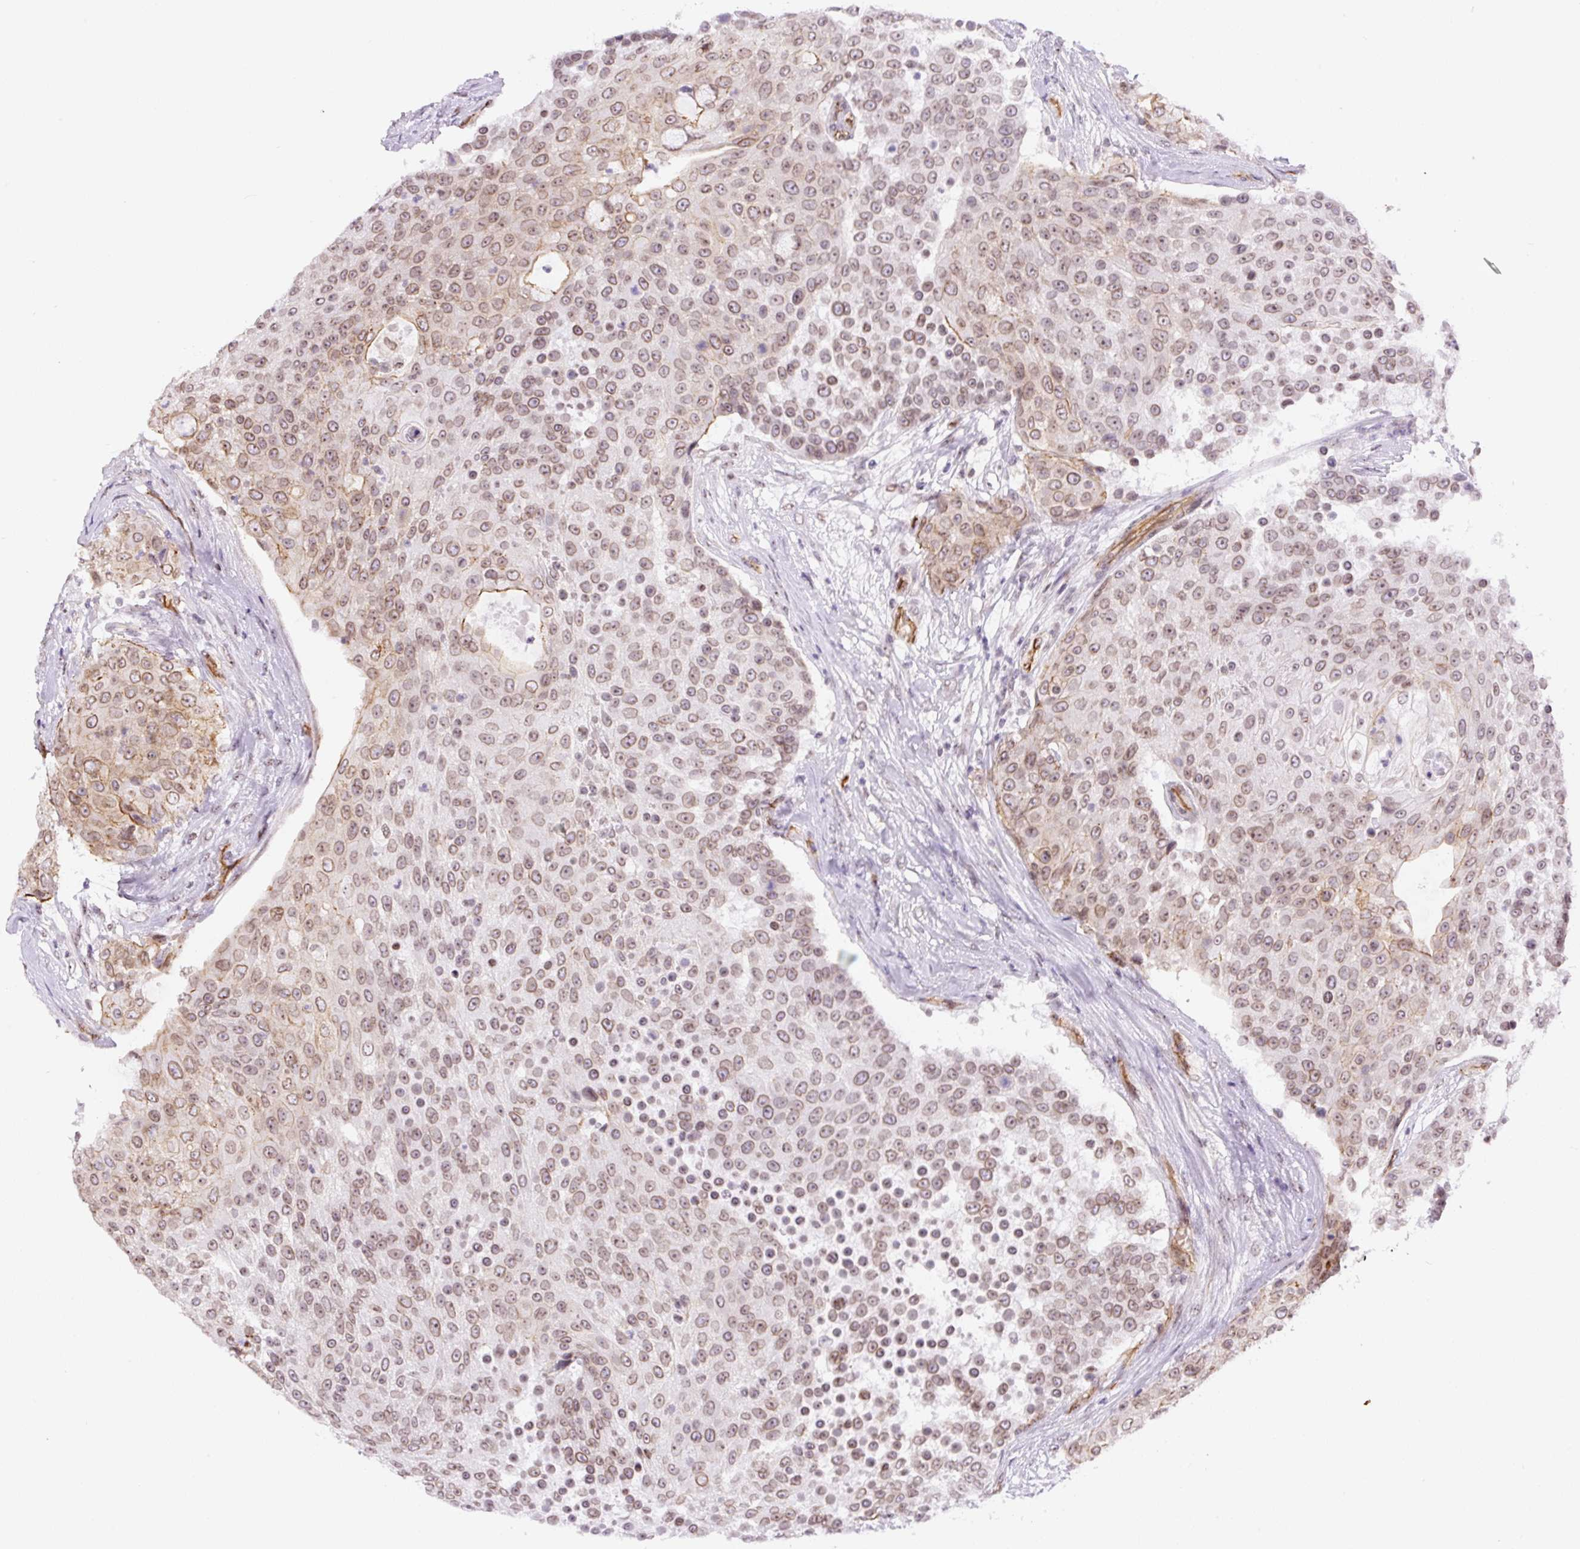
{"staining": {"intensity": "weak", "quantity": ">75%", "location": "nuclear"}, "tissue": "urothelial cancer", "cell_type": "Tumor cells", "image_type": "cancer", "snomed": [{"axis": "morphology", "description": "Urothelial carcinoma, High grade"}, {"axis": "topography", "description": "Urinary bladder"}], "caption": "Immunohistochemistry (IHC) histopathology image of neoplastic tissue: human urothelial cancer stained using IHC displays low levels of weak protein expression localized specifically in the nuclear of tumor cells, appearing as a nuclear brown color.", "gene": "MYO5C", "patient": {"sex": "female", "age": 63}}